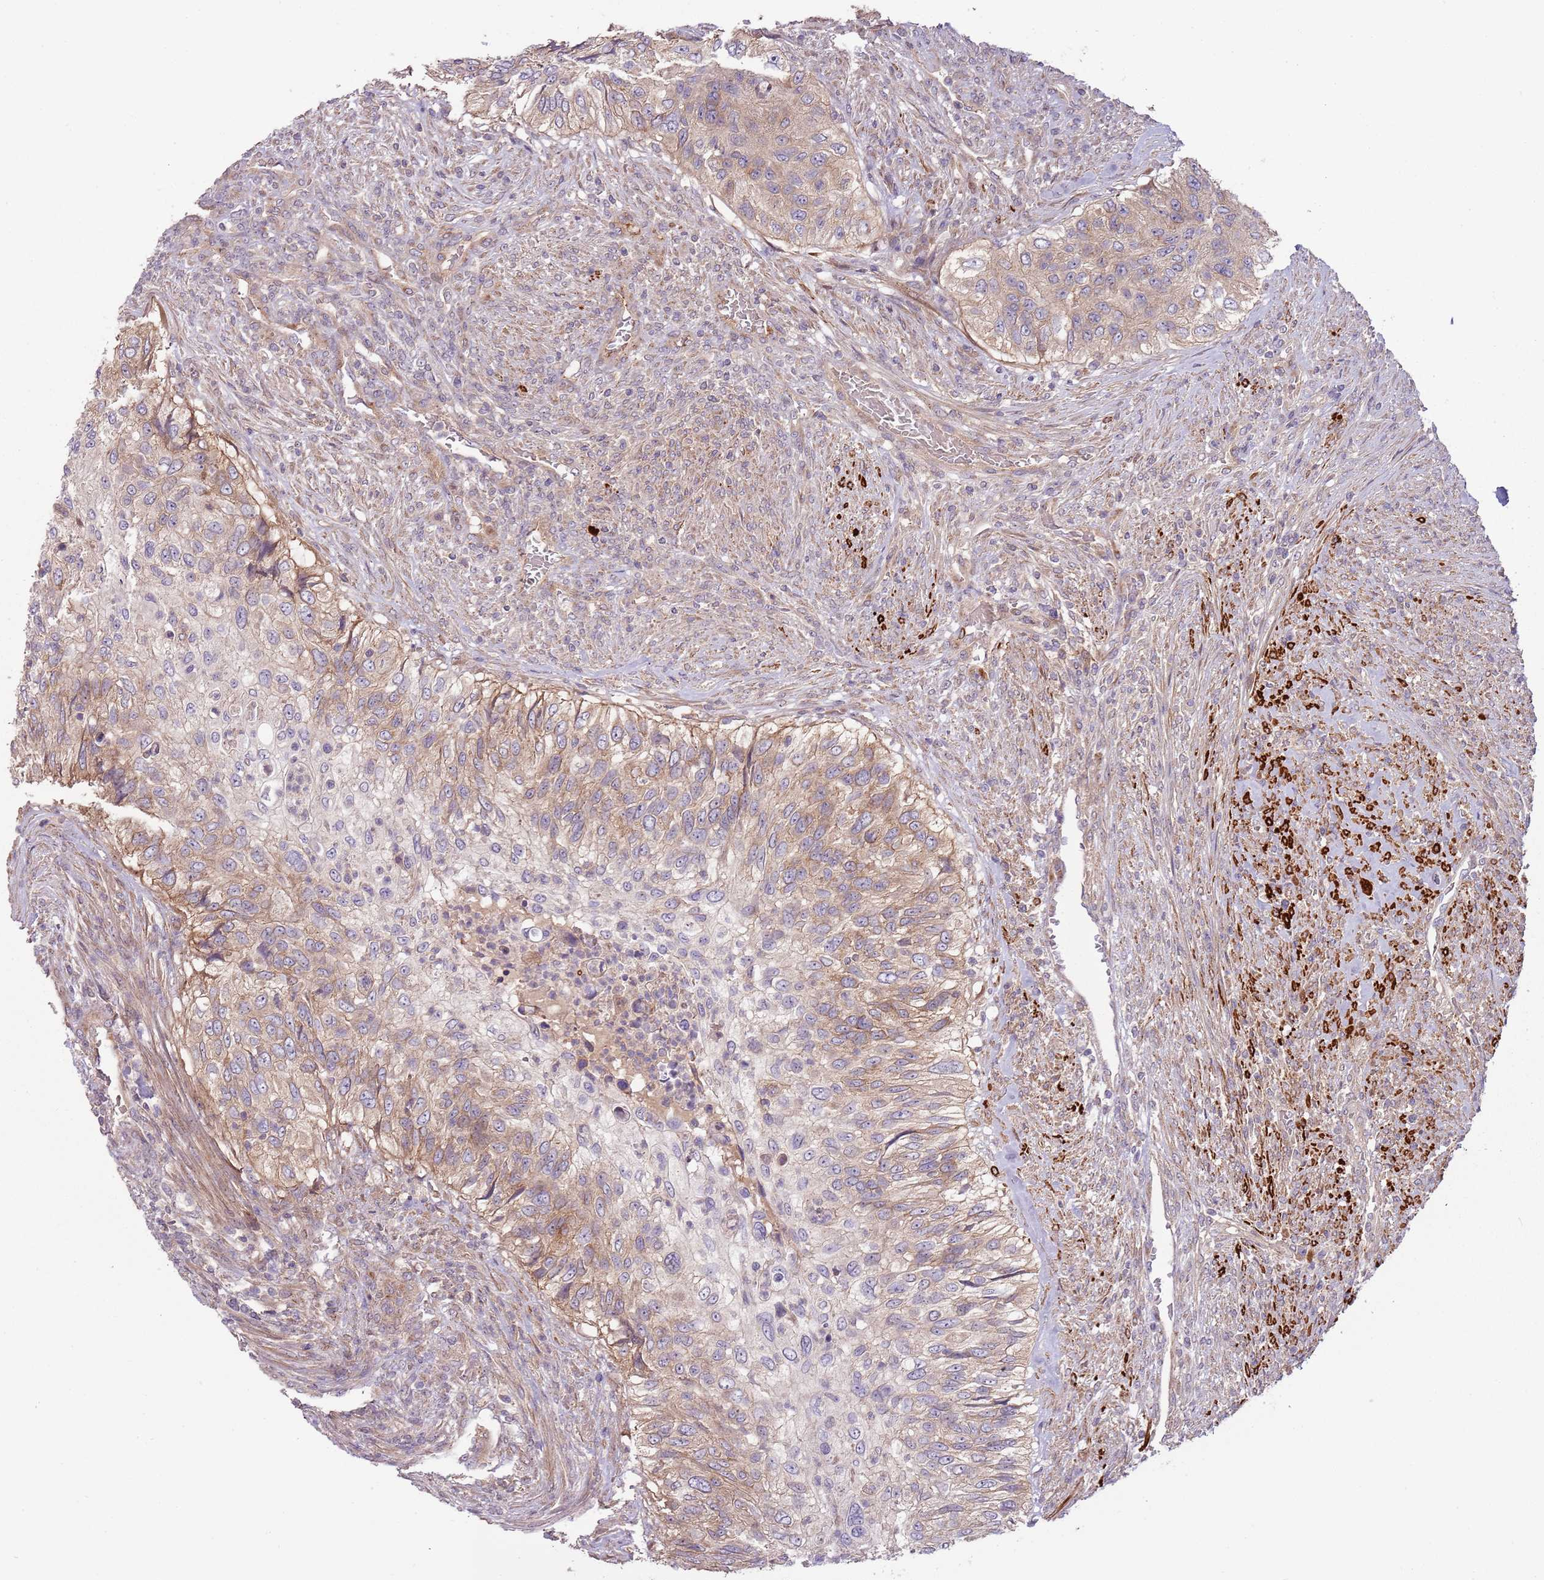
{"staining": {"intensity": "weak", "quantity": ">75%", "location": "cytoplasmic/membranous"}, "tissue": "urothelial cancer", "cell_type": "Tumor cells", "image_type": "cancer", "snomed": [{"axis": "morphology", "description": "Urothelial carcinoma, High grade"}, {"axis": "topography", "description": "Urinary bladder"}], "caption": "An image of urothelial cancer stained for a protein demonstrates weak cytoplasmic/membranous brown staining in tumor cells.", "gene": "RNF128", "patient": {"sex": "female", "age": 60}}